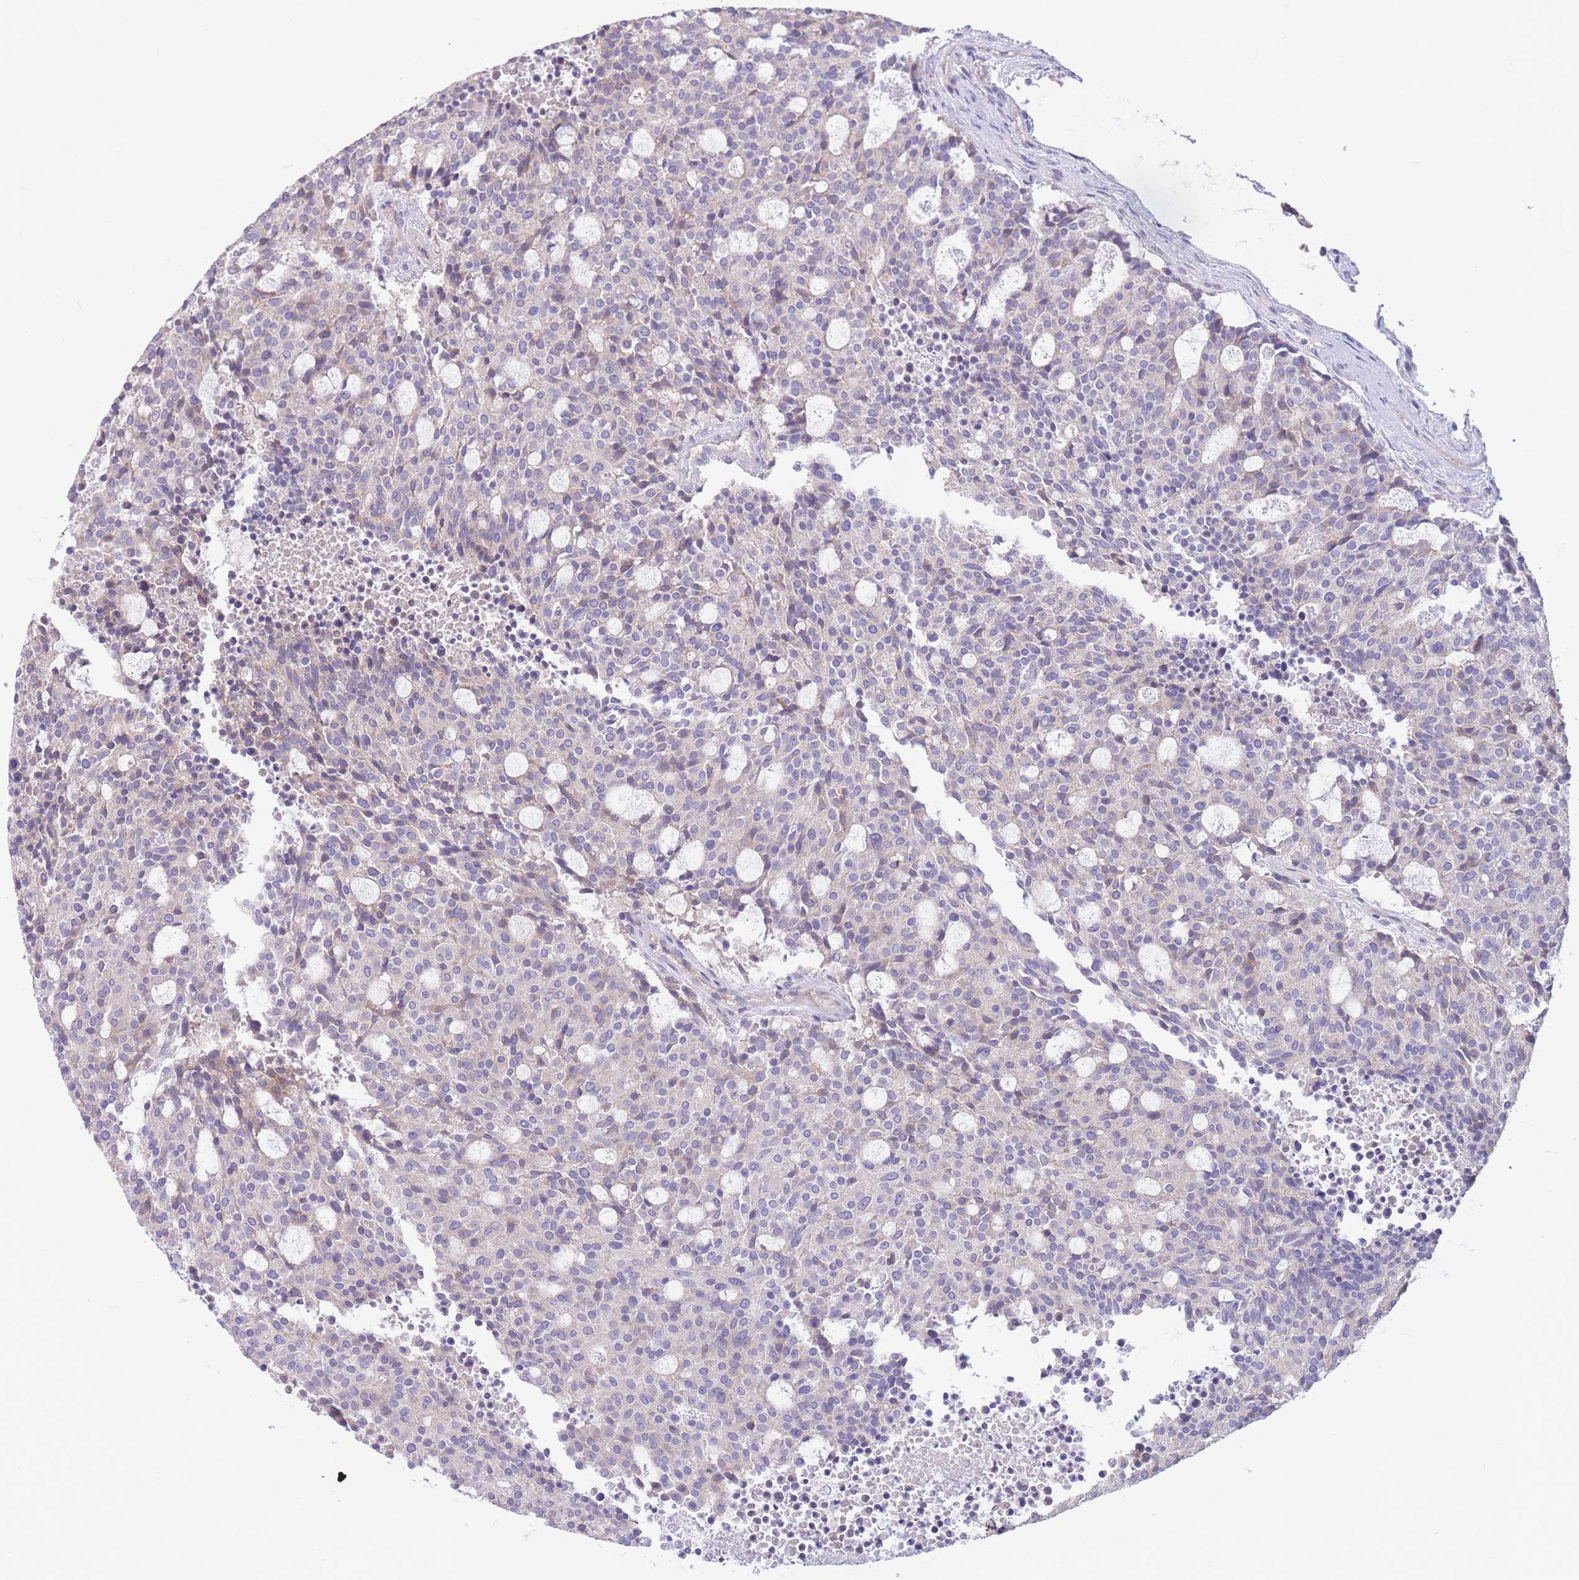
{"staining": {"intensity": "negative", "quantity": "none", "location": "none"}, "tissue": "carcinoid", "cell_type": "Tumor cells", "image_type": "cancer", "snomed": [{"axis": "morphology", "description": "Carcinoid, malignant, NOS"}, {"axis": "topography", "description": "Pancreas"}], "caption": "High magnification brightfield microscopy of malignant carcinoid stained with DAB (brown) and counterstained with hematoxylin (blue): tumor cells show no significant staining.", "gene": "ALS2CL", "patient": {"sex": "female", "age": 54}}